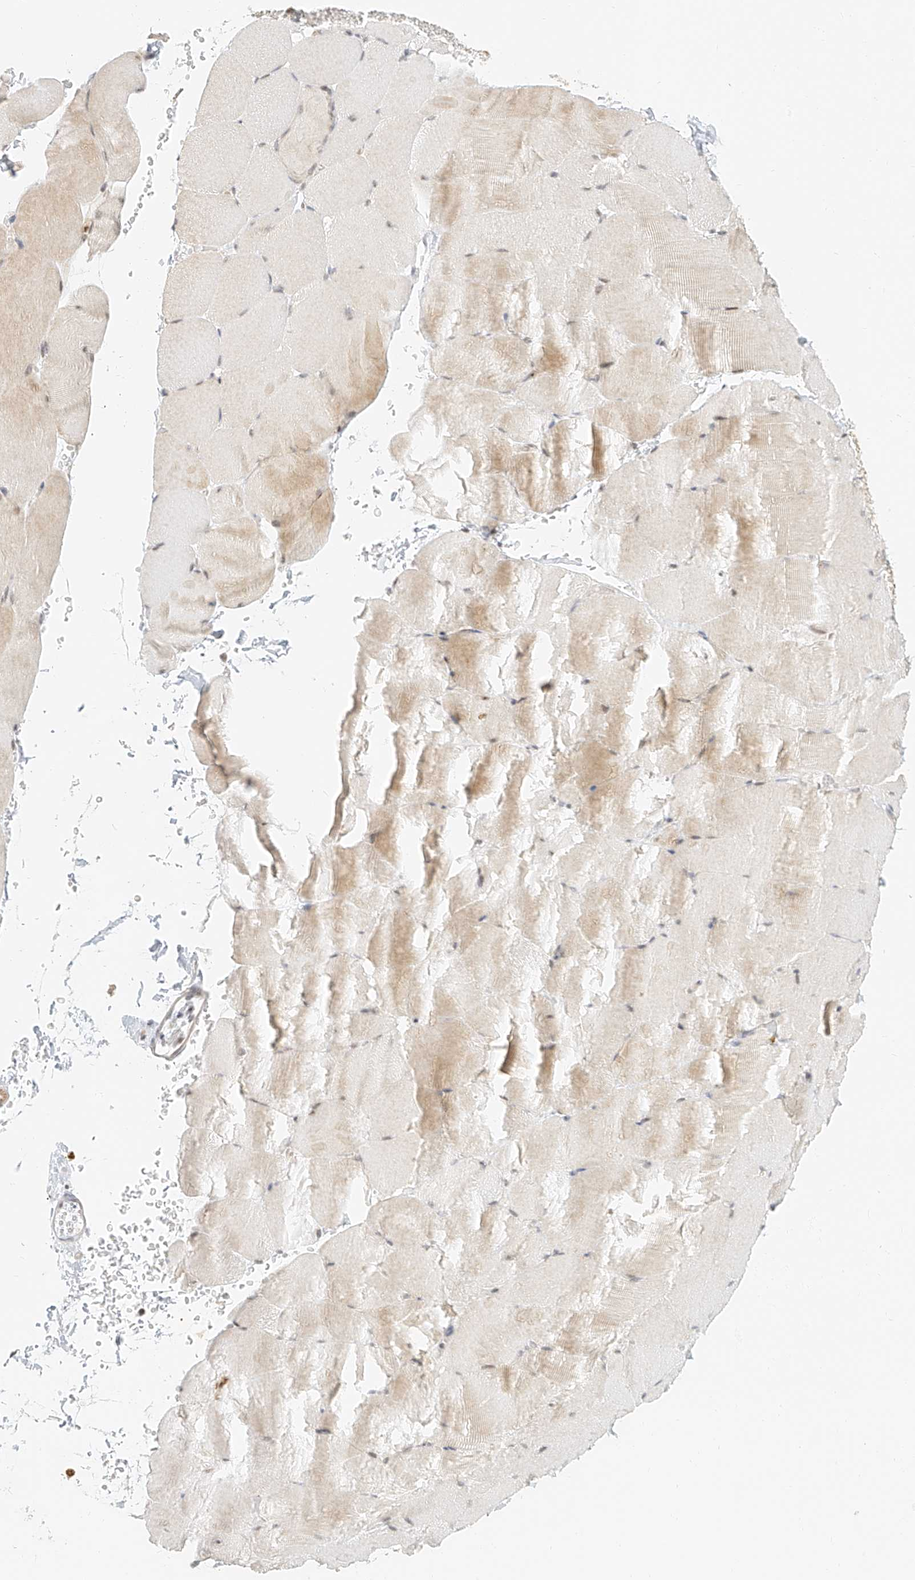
{"staining": {"intensity": "moderate", "quantity": "<25%", "location": "cytoplasmic/membranous,nuclear"}, "tissue": "skeletal muscle", "cell_type": "Myocytes", "image_type": "normal", "snomed": [{"axis": "morphology", "description": "Normal tissue, NOS"}, {"axis": "topography", "description": "Skeletal muscle"}, {"axis": "topography", "description": "Parathyroid gland"}], "caption": "Immunohistochemical staining of benign skeletal muscle exhibits moderate cytoplasmic/membranous,nuclear protein positivity in about <25% of myocytes.", "gene": "CXorf58", "patient": {"sex": "female", "age": 37}}